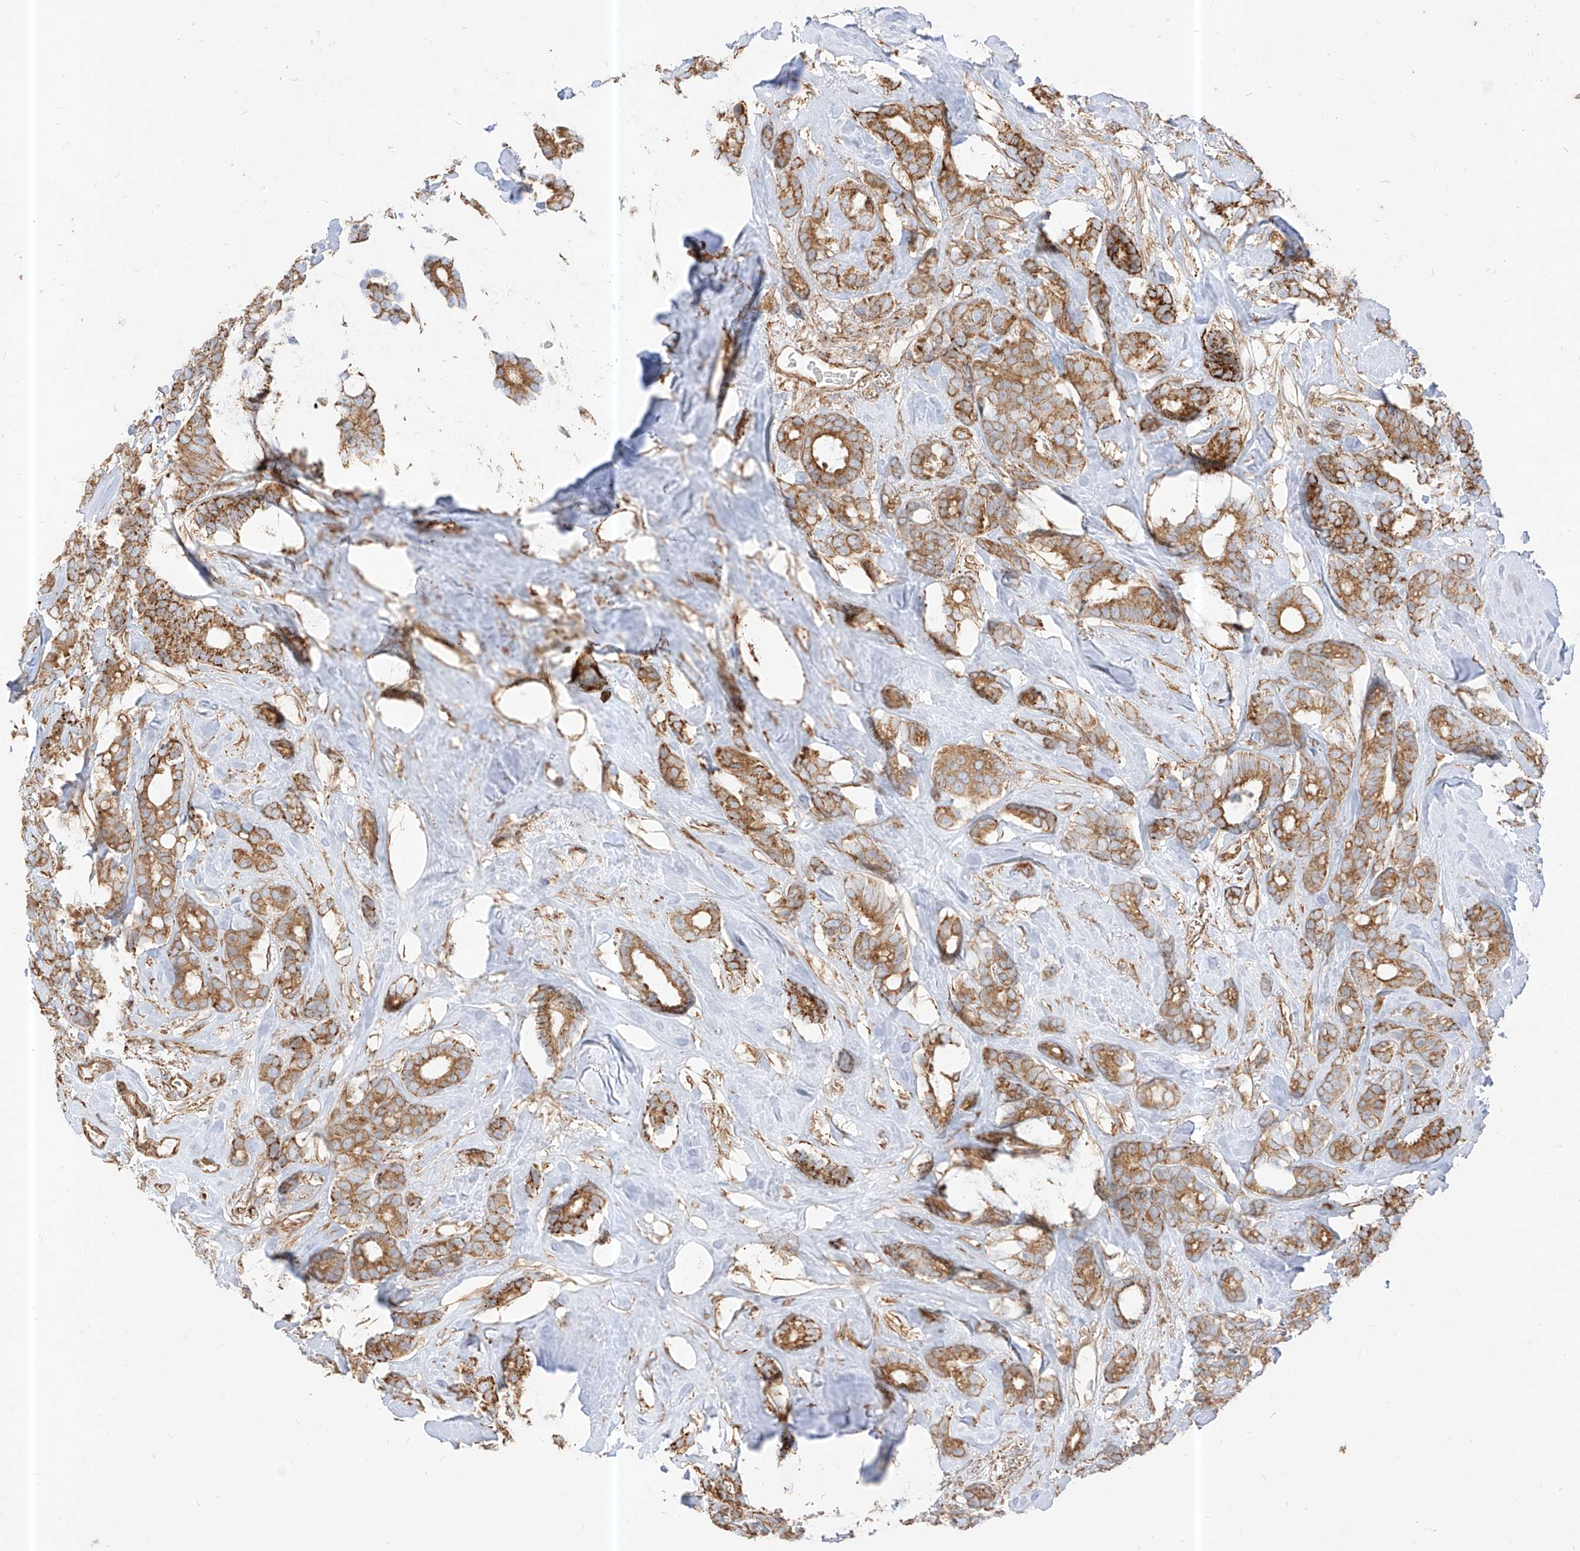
{"staining": {"intensity": "moderate", "quantity": ">75%", "location": "cytoplasmic/membranous"}, "tissue": "breast cancer", "cell_type": "Tumor cells", "image_type": "cancer", "snomed": [{"axis": "morphology", "description": "Duct carcinoma"}, {"axis": "topography", "description": "Breast"}], "caption": "An image showing moderate cytoplasmic/membranous expression in approximately >75% of tumor cells in breast cancer (invasive ductal carcinoma), as visualized by brown immunohistochemical staining.", "gene": "PLCL1", "patient": {"sex": "female", "age": 87}}